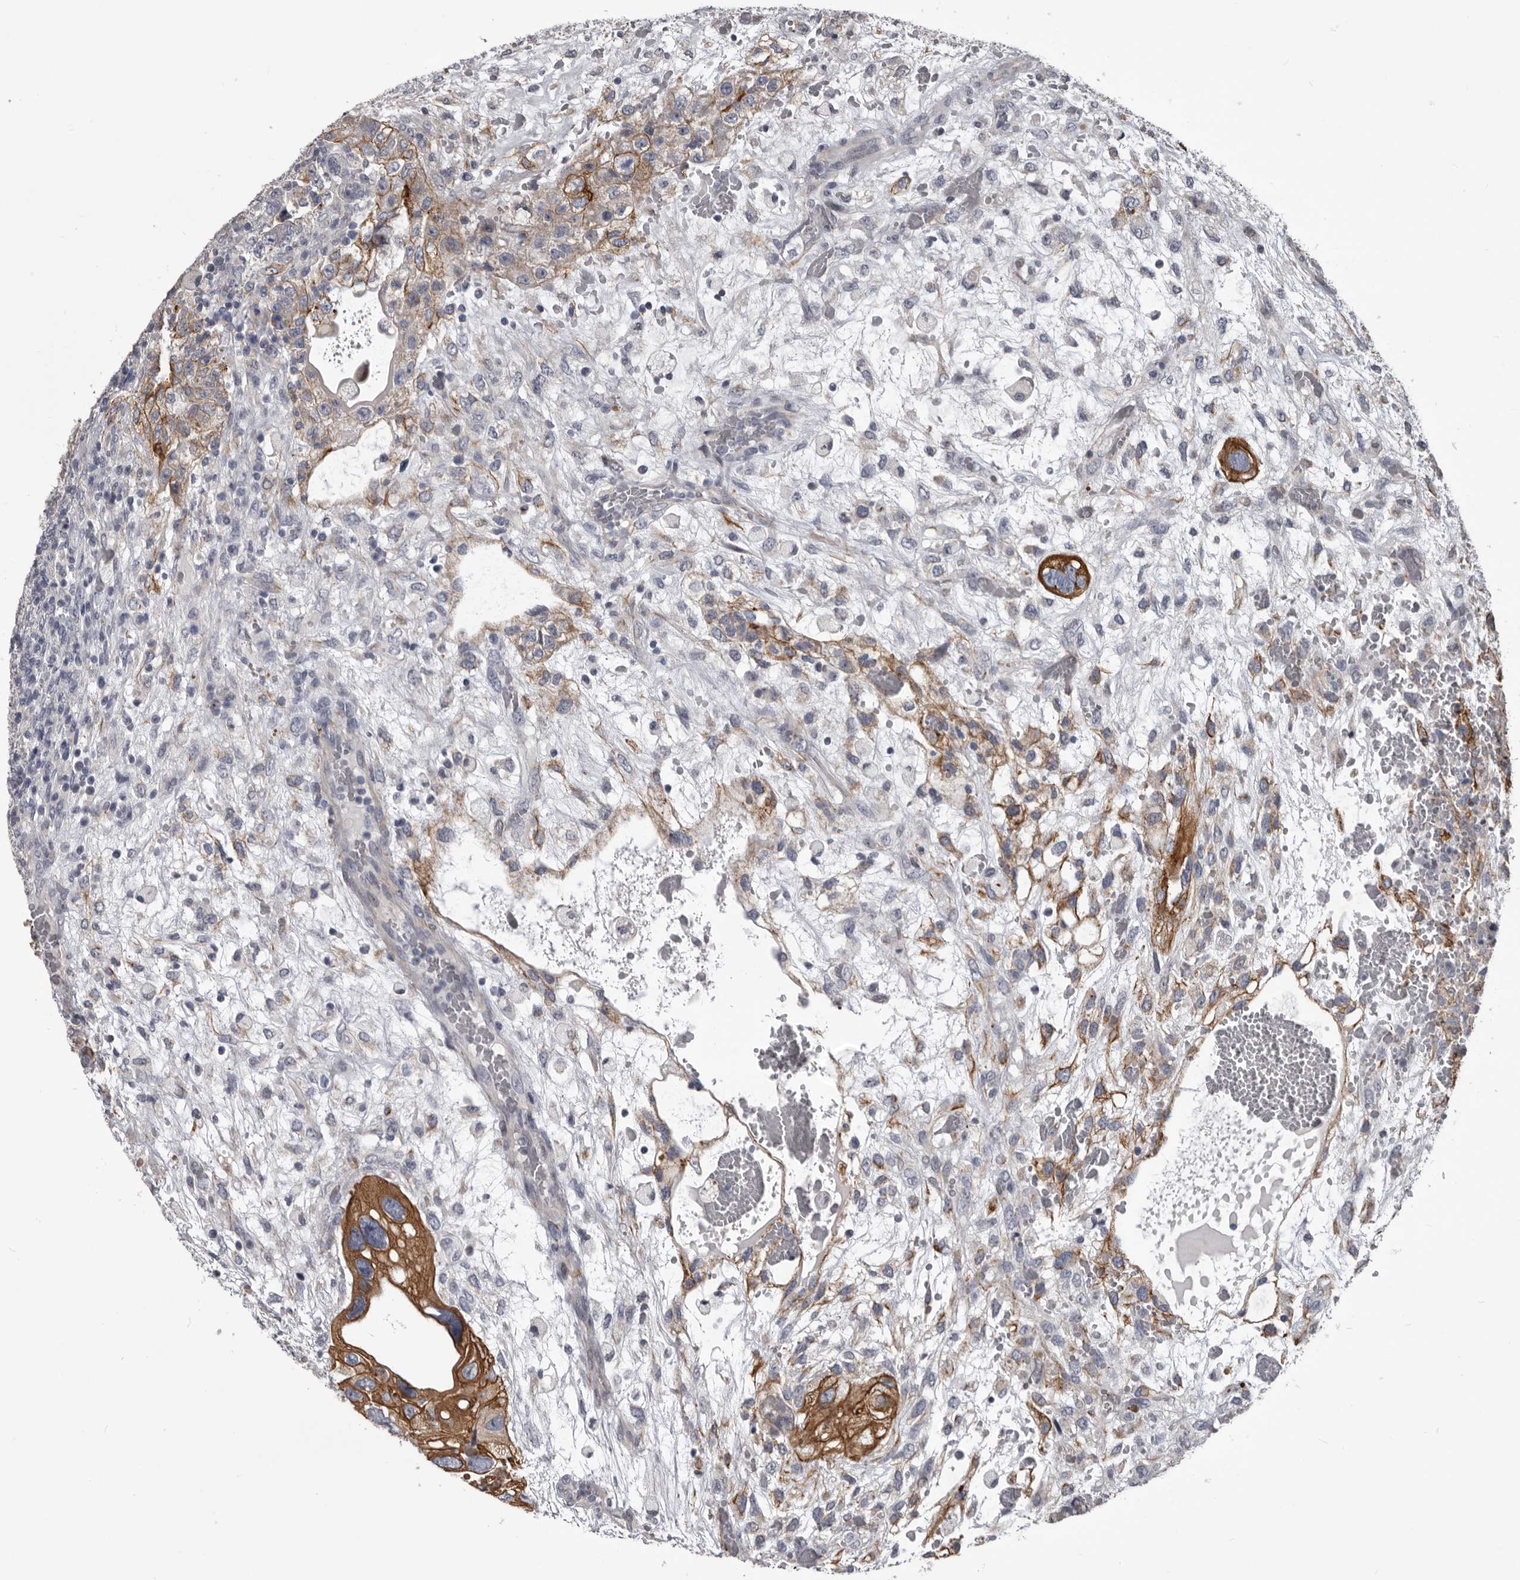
{"staining": {"intensity": "strong", "quantity": "25%-75%", "location": "cytoplasmic/membranous"}, "tissue": "testis cancer", "cell_type": "Tumor cells", "image_type": "cancer", "snomed": [{"axis": "morphology", "description": "Carcinoma, Embryonal, NOS"}, {"axis": "topography", "description": "Testis"}], "caption": "This is an image of immunohistochemistry (IHC) staining of testis embryonal carcinoma, which shows strong positivity in the cytoplasmic/membranous of tumor cells.", "gene": "LPAR6", "patient": {"sex": "male", "age": 36}}